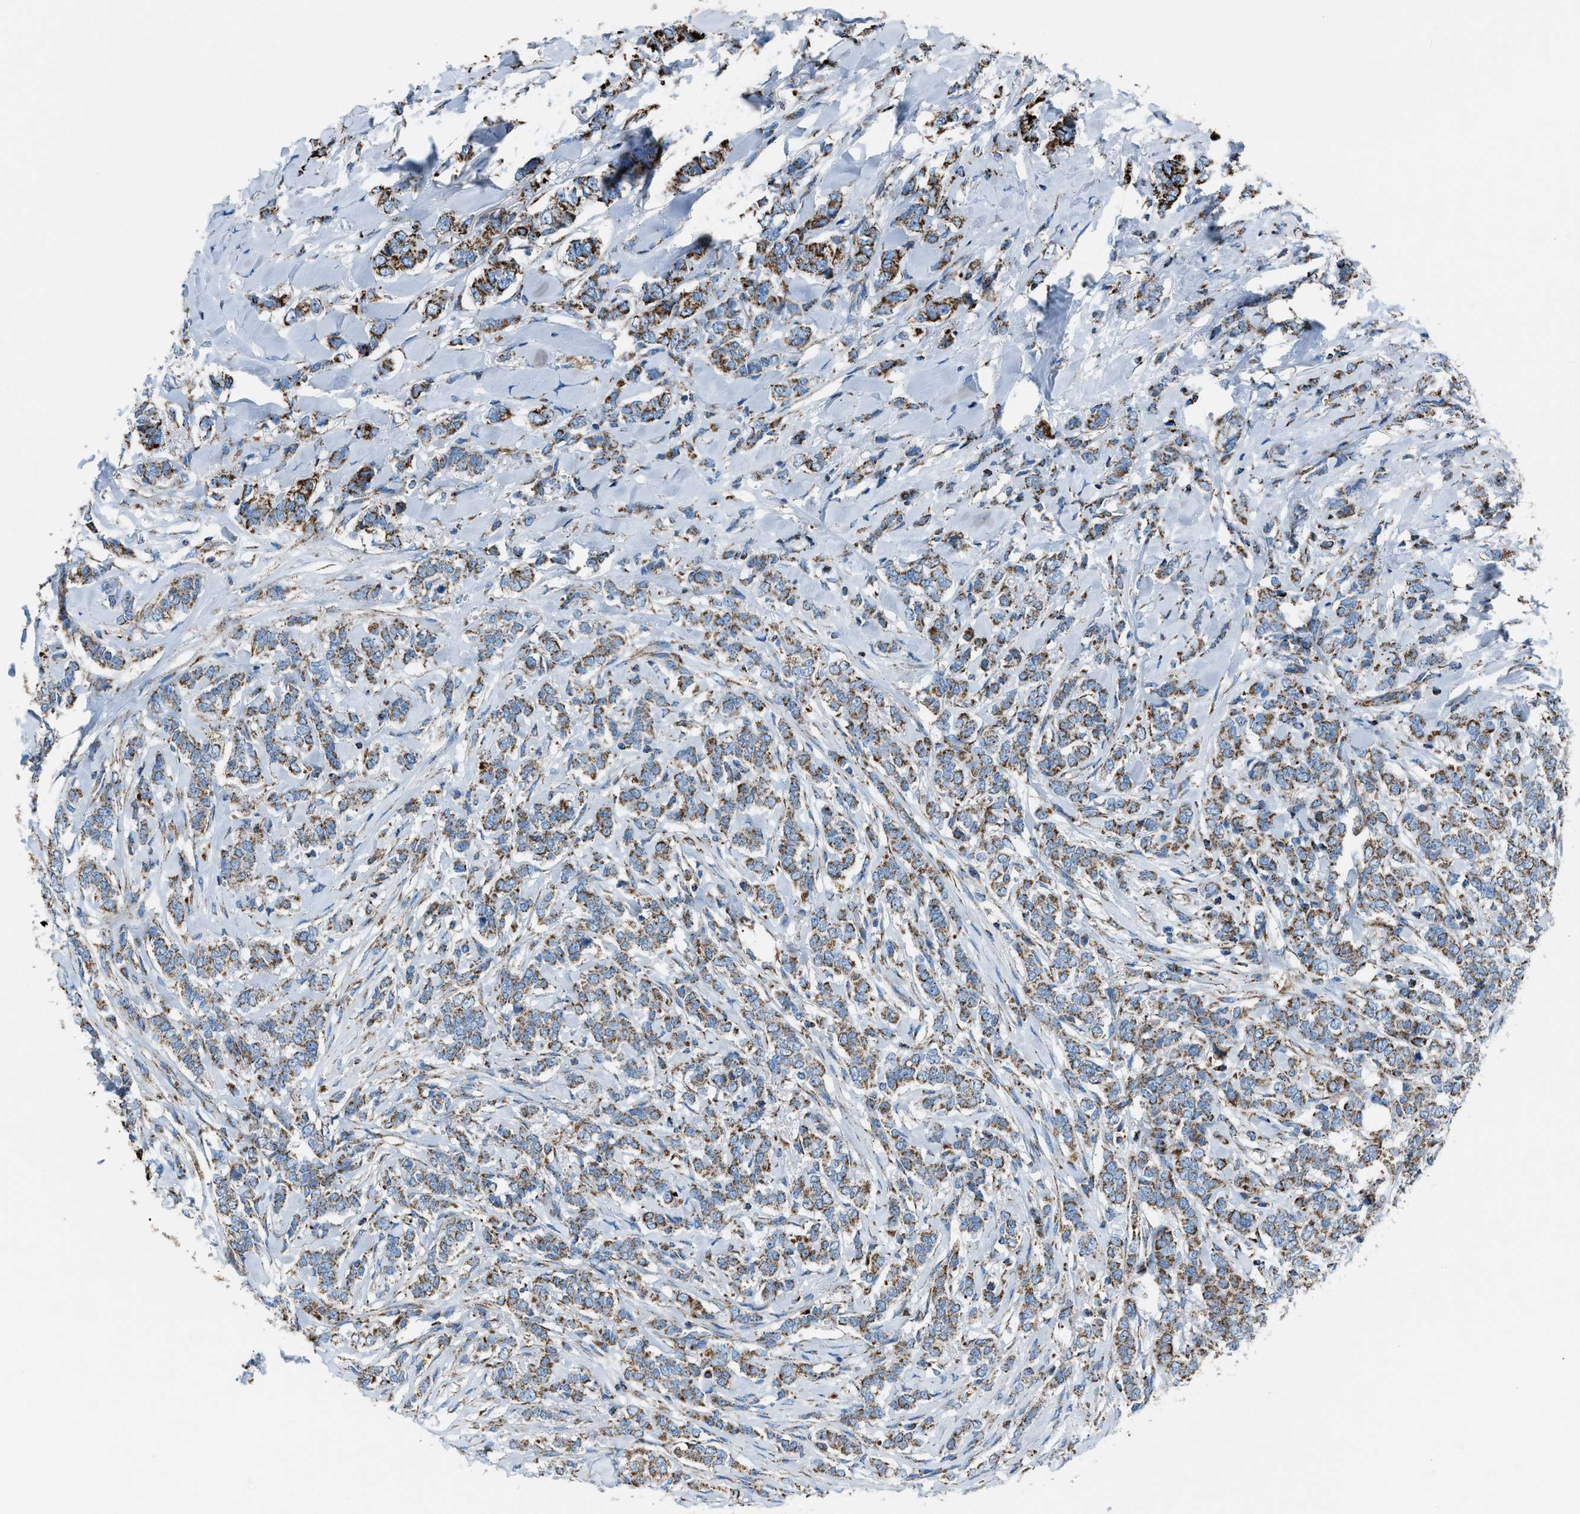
{"staining": {"intensity": "moderate", "quantity": ">75%", "location": "cytoplasmic/membranous"}, "tissue": "breast cancer", "cell_type": "Tumor cells", "image_type": "cancer", "snomed": [{"axis": "morphology", "description": "Lobular carcinoma"}, {"axis": "topography", "description": "Skin"}, {"axis": "topography", "description": "Breast"}], "caption": "This micrograph demonstrates breast cancer (lobular carcinoma) stained with IHC to label a protein in brown. The cytoplasmic/membranous of tumor cells show moderate positivity for the protein. Nuclei are counter-stained blue.", "gene": "MDH2", "patient": {"sex": "female", "age": 46}}